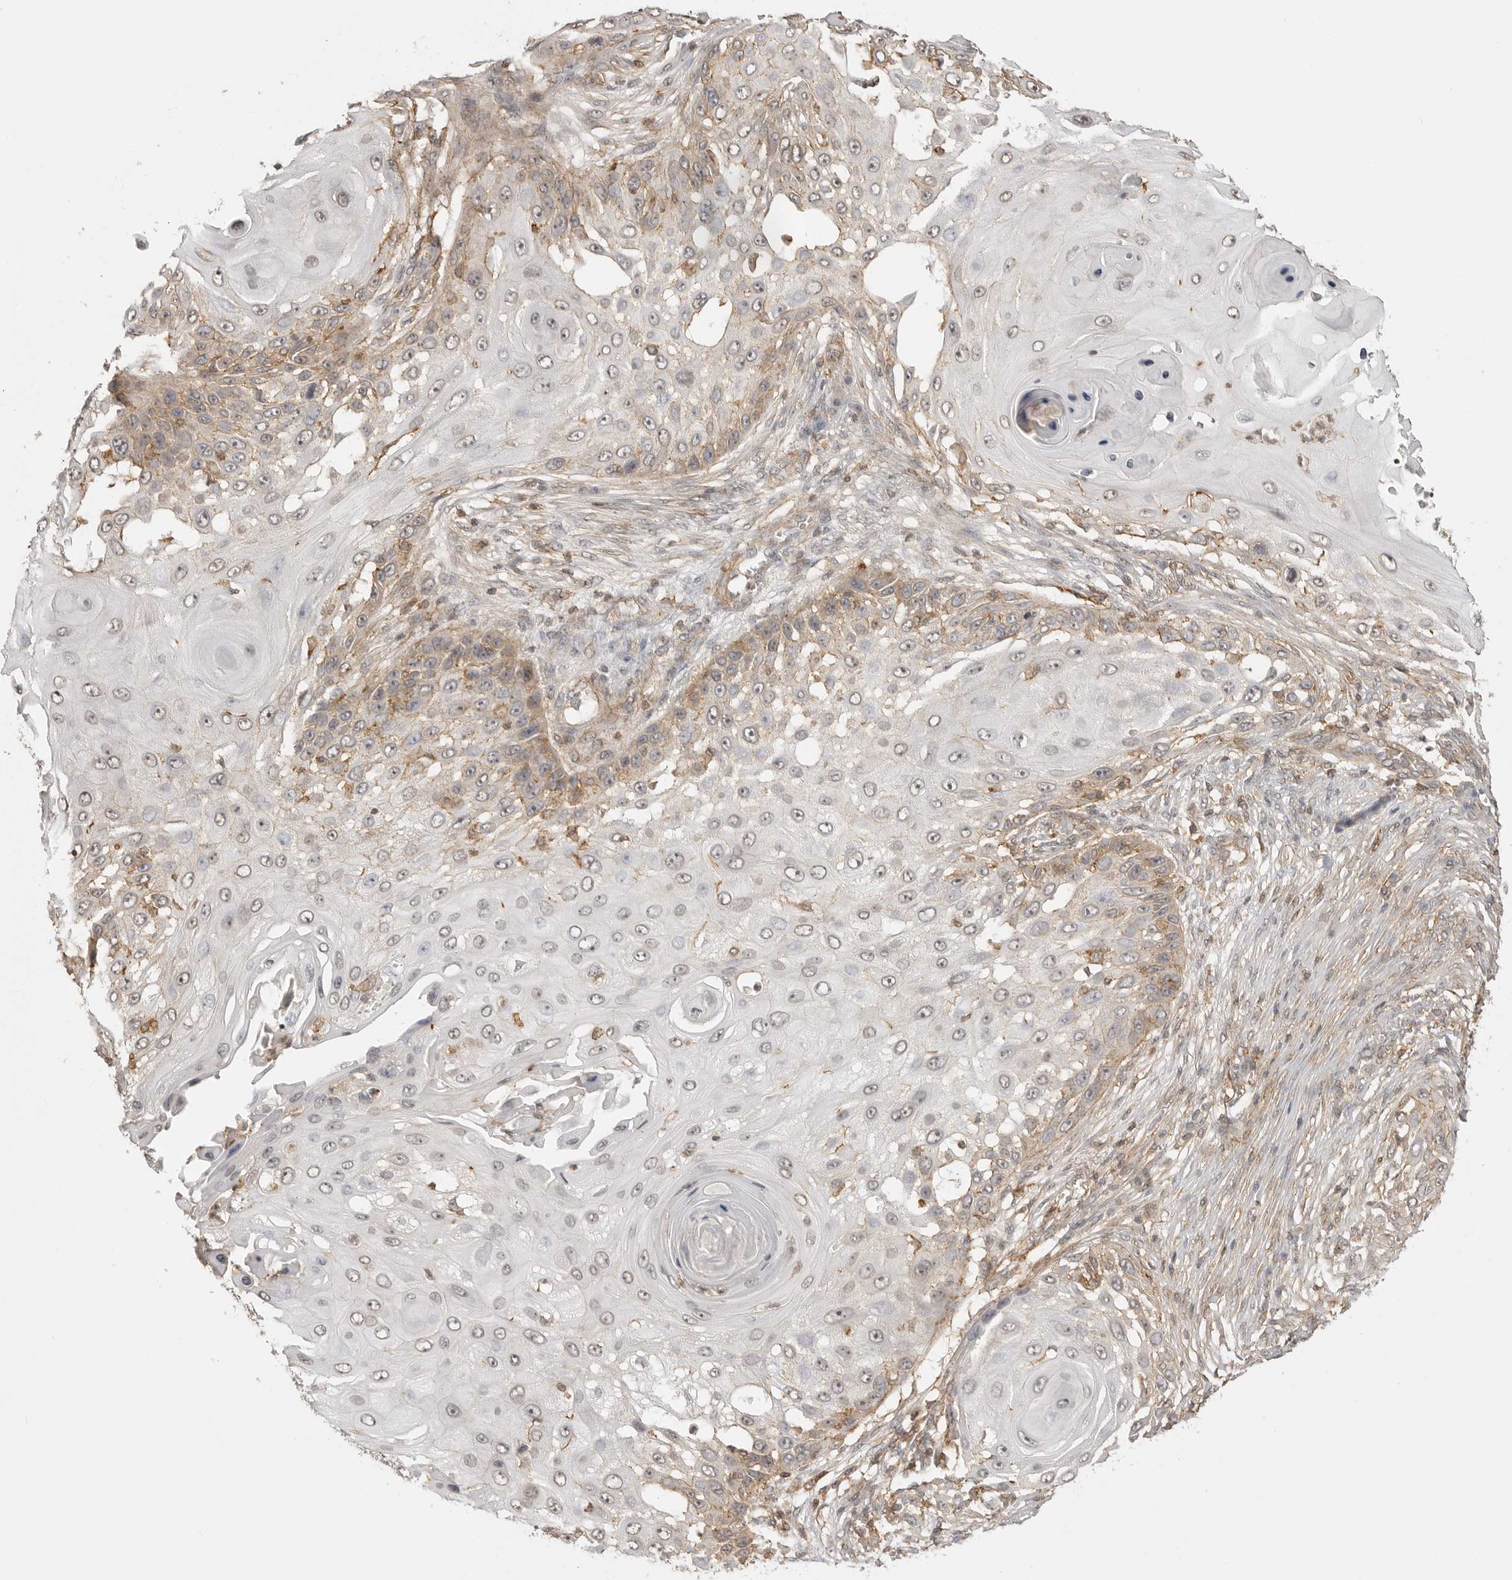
{"staining": {"intensity": "moderate", "quantity": "<25%", "location": "cytoplasmic/membranous"}, "tissue": "skin cancer", "cell_type": "Tumor cells", "image_type": "cancer", "snomed": [{"axis": "morphology", "description": "Squamous cell carcinoma, NOS"}, {"axis": "topography", "description": "Skin"}], "caption": "Approximately <25% of tumor cells in human squamous cell carcinoma (skin) display moderate cytoplasmic/membranous protein positivity as visualized by brown immunohistochemical staining.", "gene": "GPC2", "patient": {"sex": "female", "age": 44}}